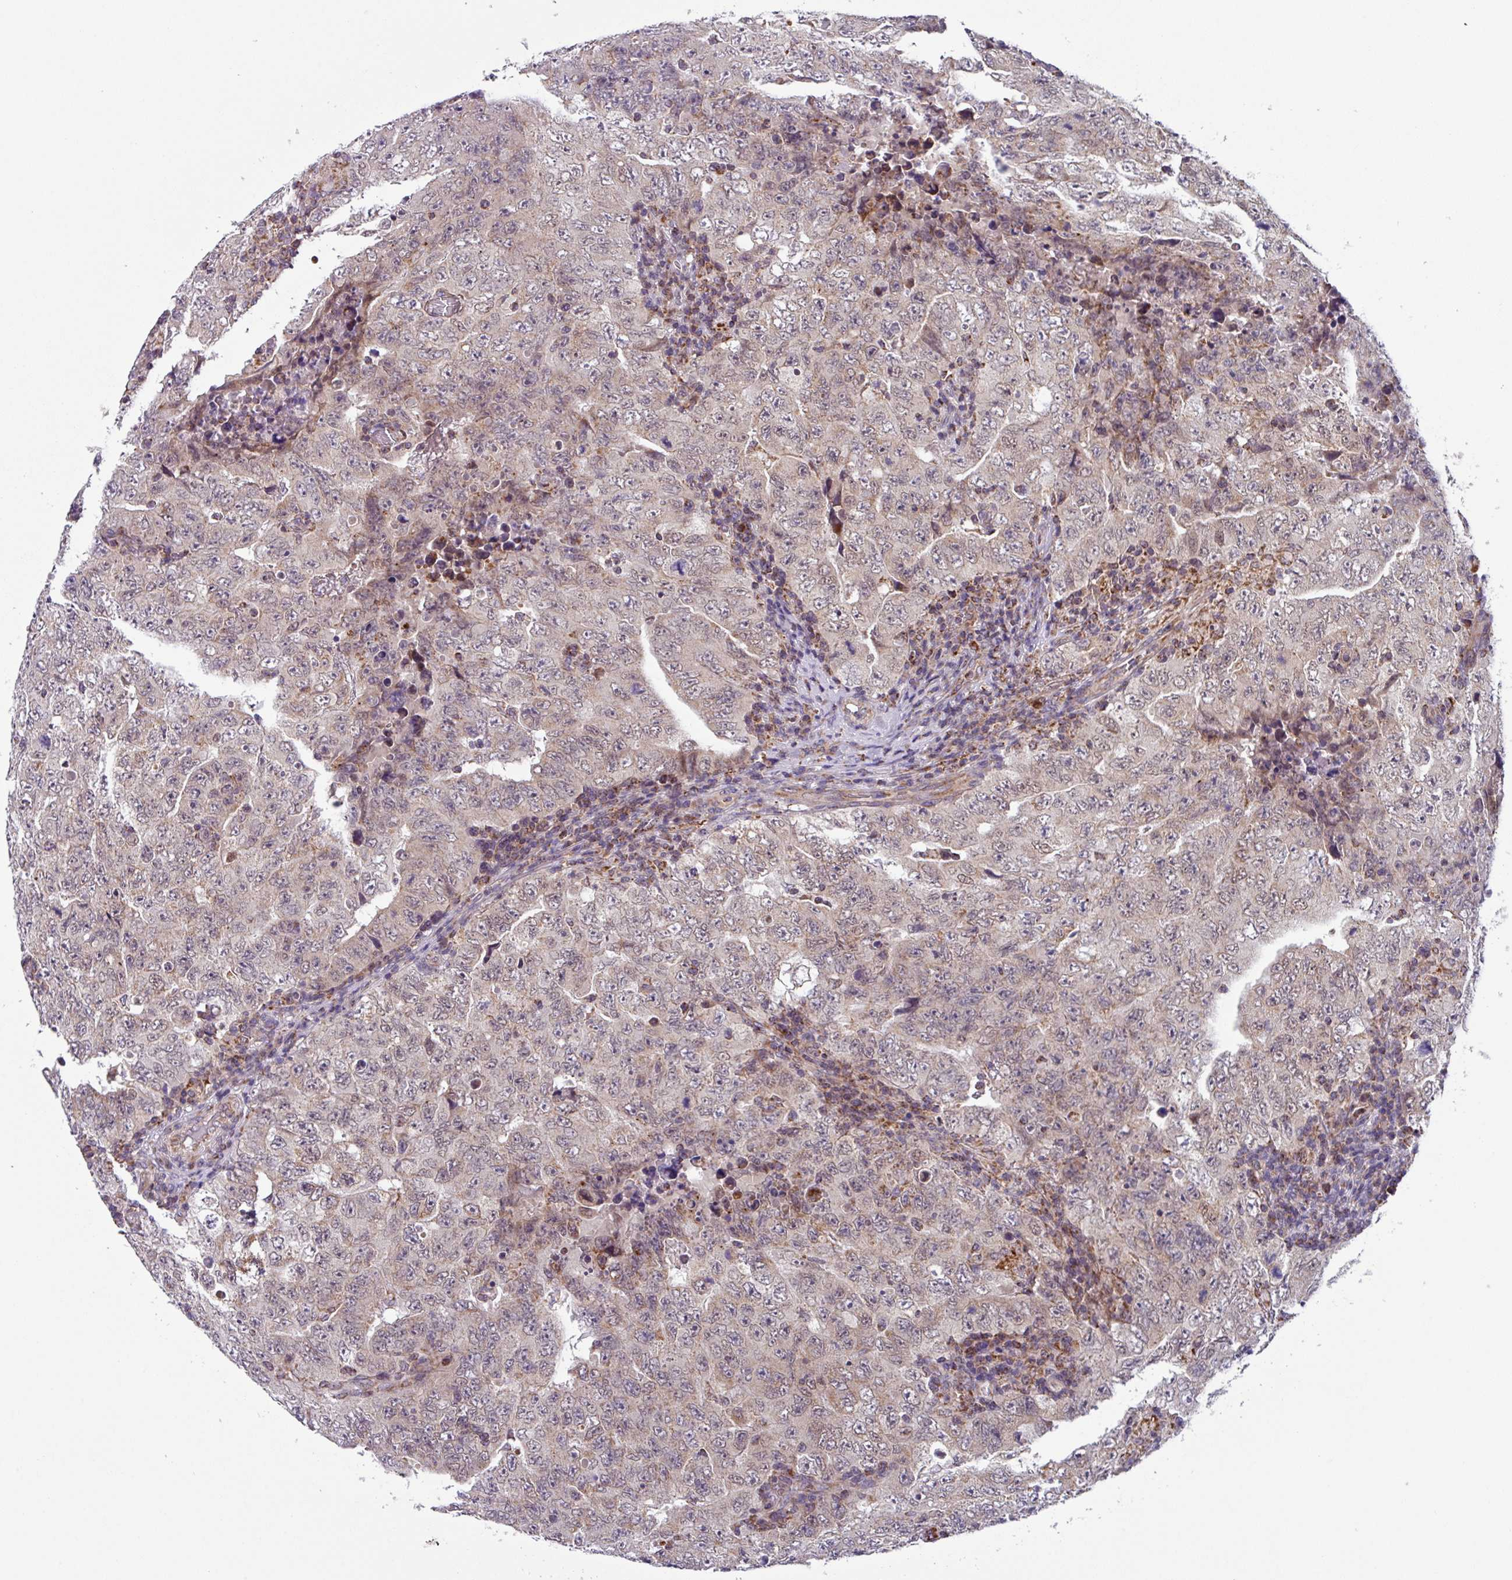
{"staining": {"intensity": "weak", "quantity": "25%-75%", "location": "cytoplasmic/membranous"}, "tissue": "testis cancer", "cell_type": "Tumor cells", "image_type": "cancer", "snomed": [{"axis": "morphology", "description": "Carcinoma, Embryonal, NOS"}, {"axis": "topography", "description": "Testis"}], "caption": "A low amount of weak cytoplasmic/membranous positivity is appreciated in about 25%-75% of tumor cells in embryonal carcinoma (testis) tissue. (Stains: DAB in brown, nuclei in blue, Microscopy: brightfield microscopy at high magnification).", "gene": "AKIRIN1", "patient": {"sex": "male", "age": 26}}